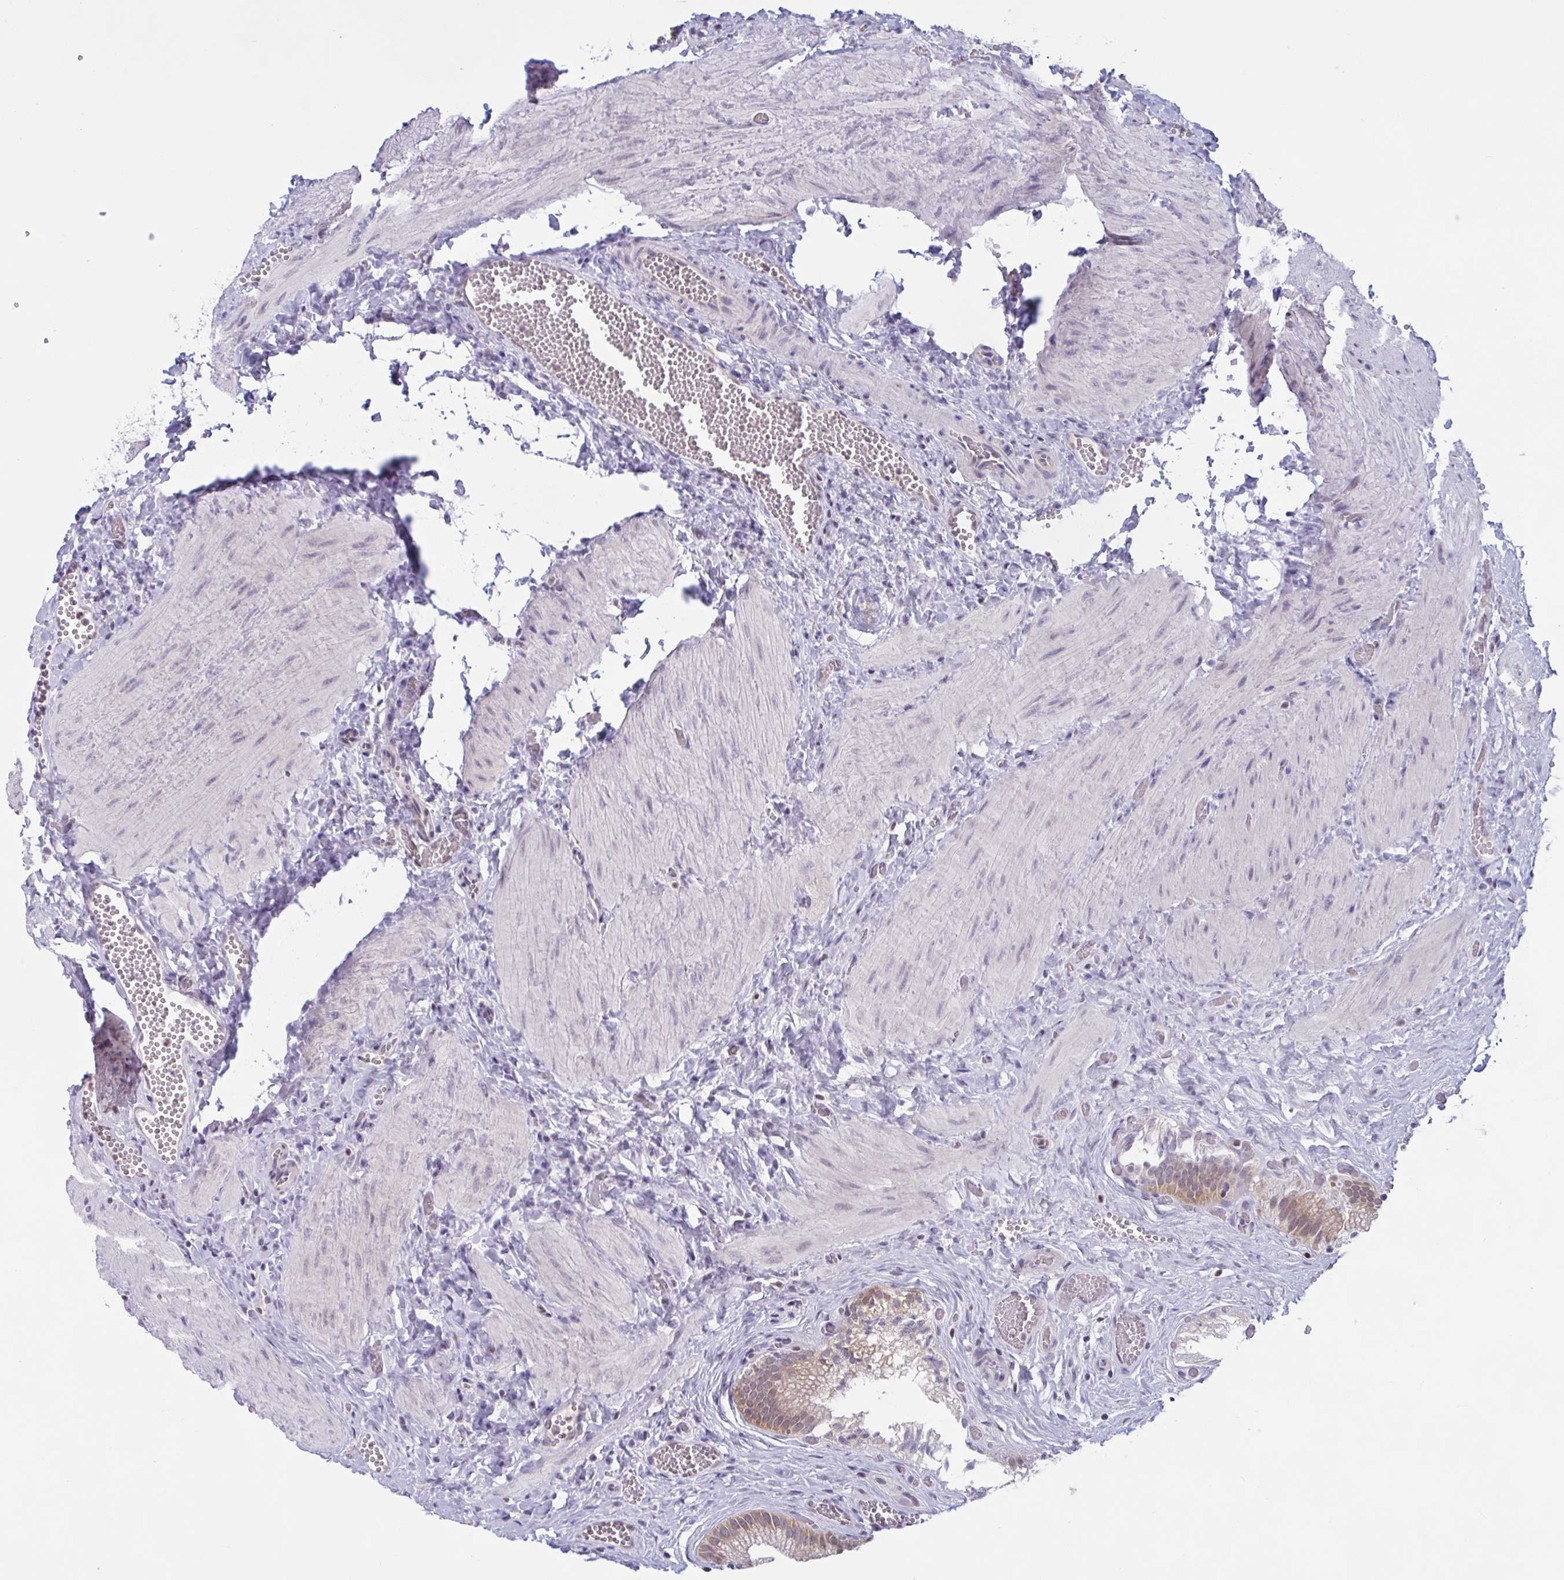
{"staining": {"intensity": "moderate", "quantity": "25%-75%", "location": "cytoplasmic/membranous,nuclear"}, "tissue": "gallbladder", "cell_type": "Glandular cells", "image_type": "normal", "snomed": [{"axis": "morphology", "description": "Normal tissue, NOS"}, {"axis": "topography", "description": "Gallbladder"}], "caption": "Gallbladder stained with immunohistochemistry shows moderate cytoplasmic/membranous,nuclear expression in about 25%-75% of glandular cells. The protein of interest is shown in brown color, while the nuclei are stained blue.", "gene": "TSN", "patient": {"sex": "male", "age": 17}}